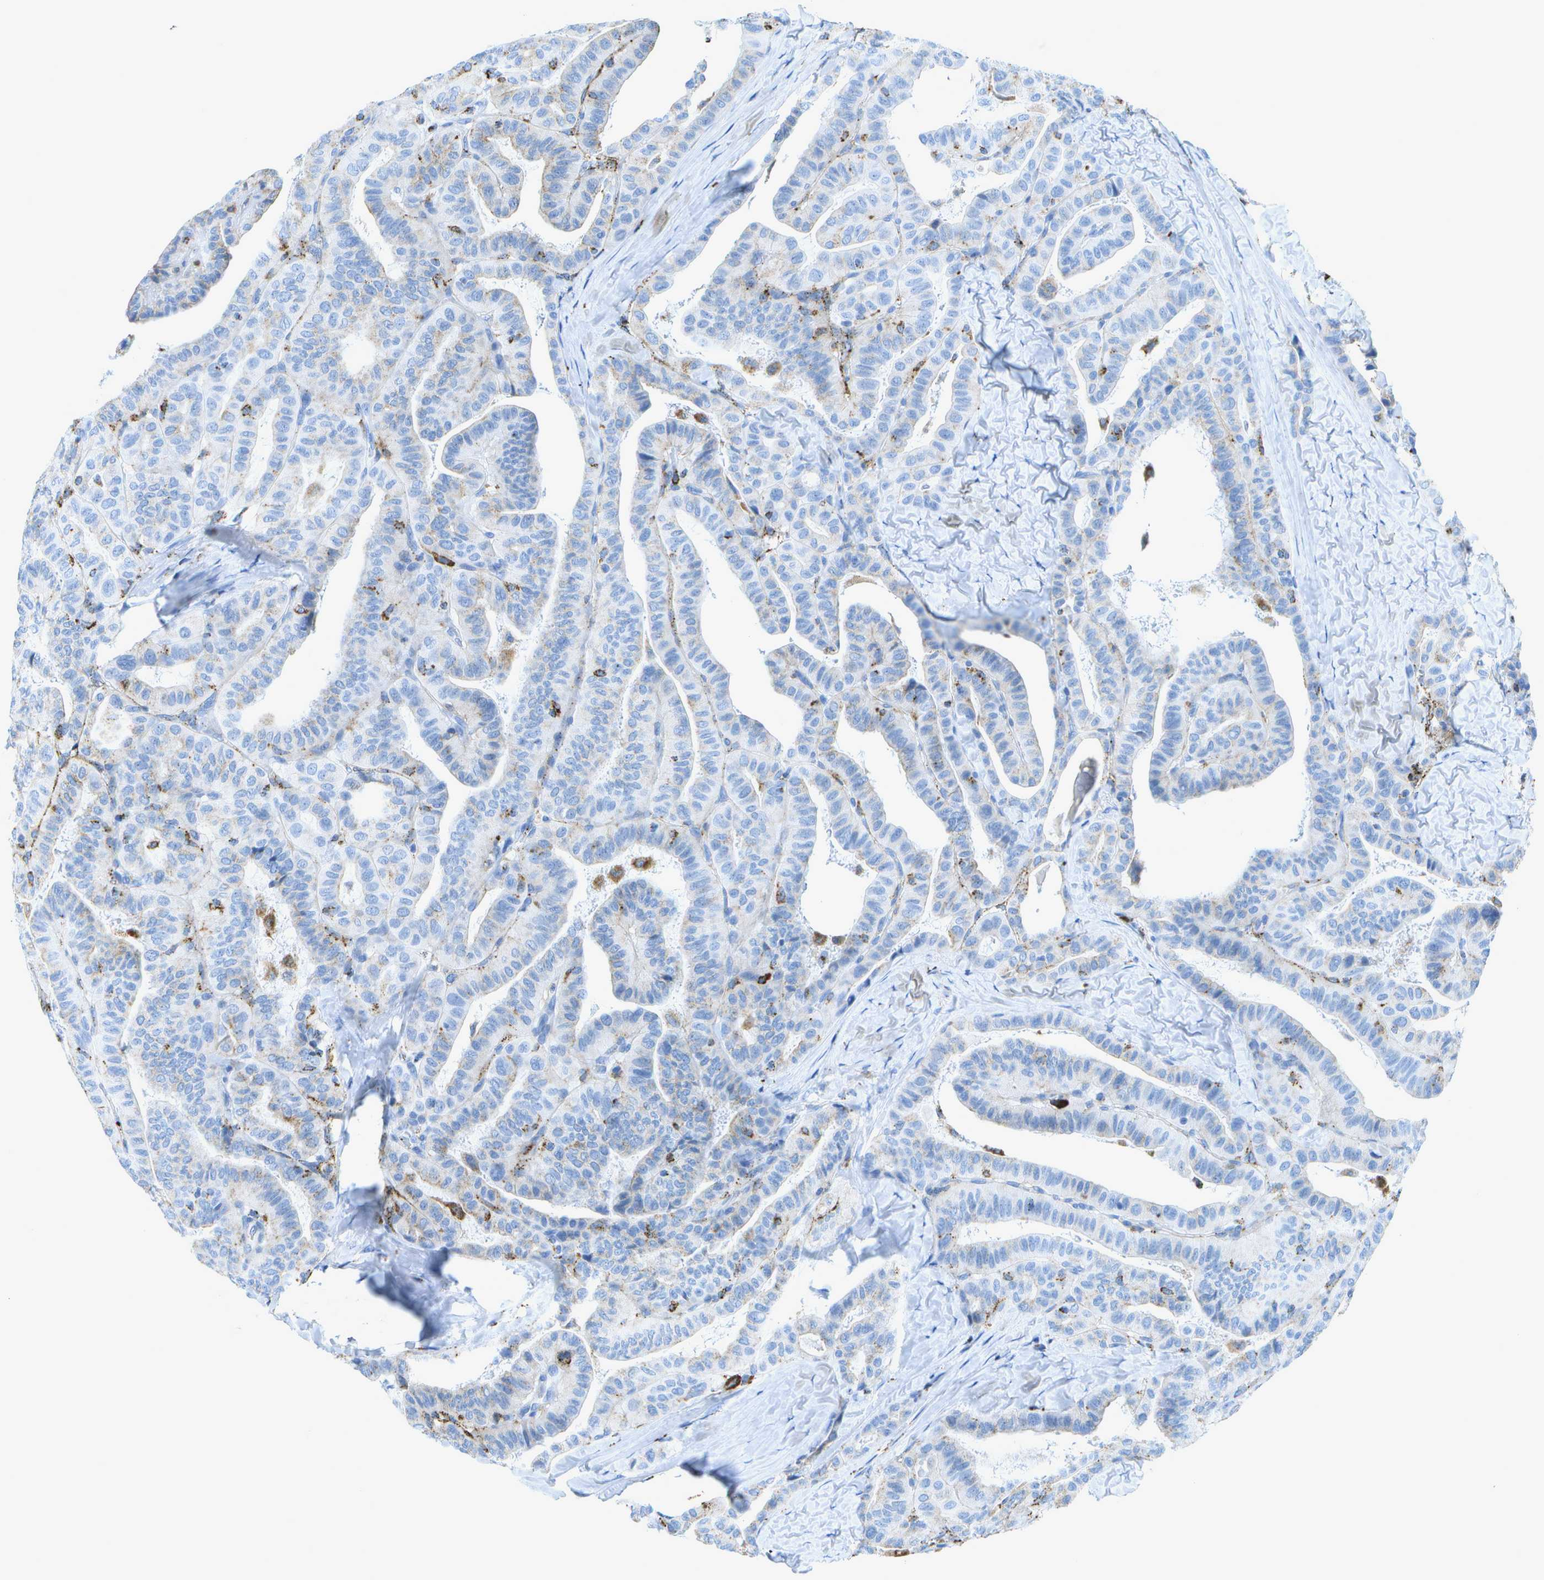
{"staining": {"intensity": "negative", "quantity": "none", "location": "none"}, "tissue": "thyroid cancer", "cell_type": "Tumor cells", "image_type": "cancer", "snomed": [{"axis": "morphology", "description": "Papillary adenocarcinoma, NOS"}, {"axis": "topography", "description": "Thyroid gland"}], "caption": "High magnification brightfield microscopy of thyroid papillary adenocarcinoma stained with DAB (3,3'-diaminobenzidine) (brown) and counterstained with hematoxylin (blue): tumor cells show no significant expression.", "gene": "PRCP", "patient": {"sex": "male", "age": 77}}